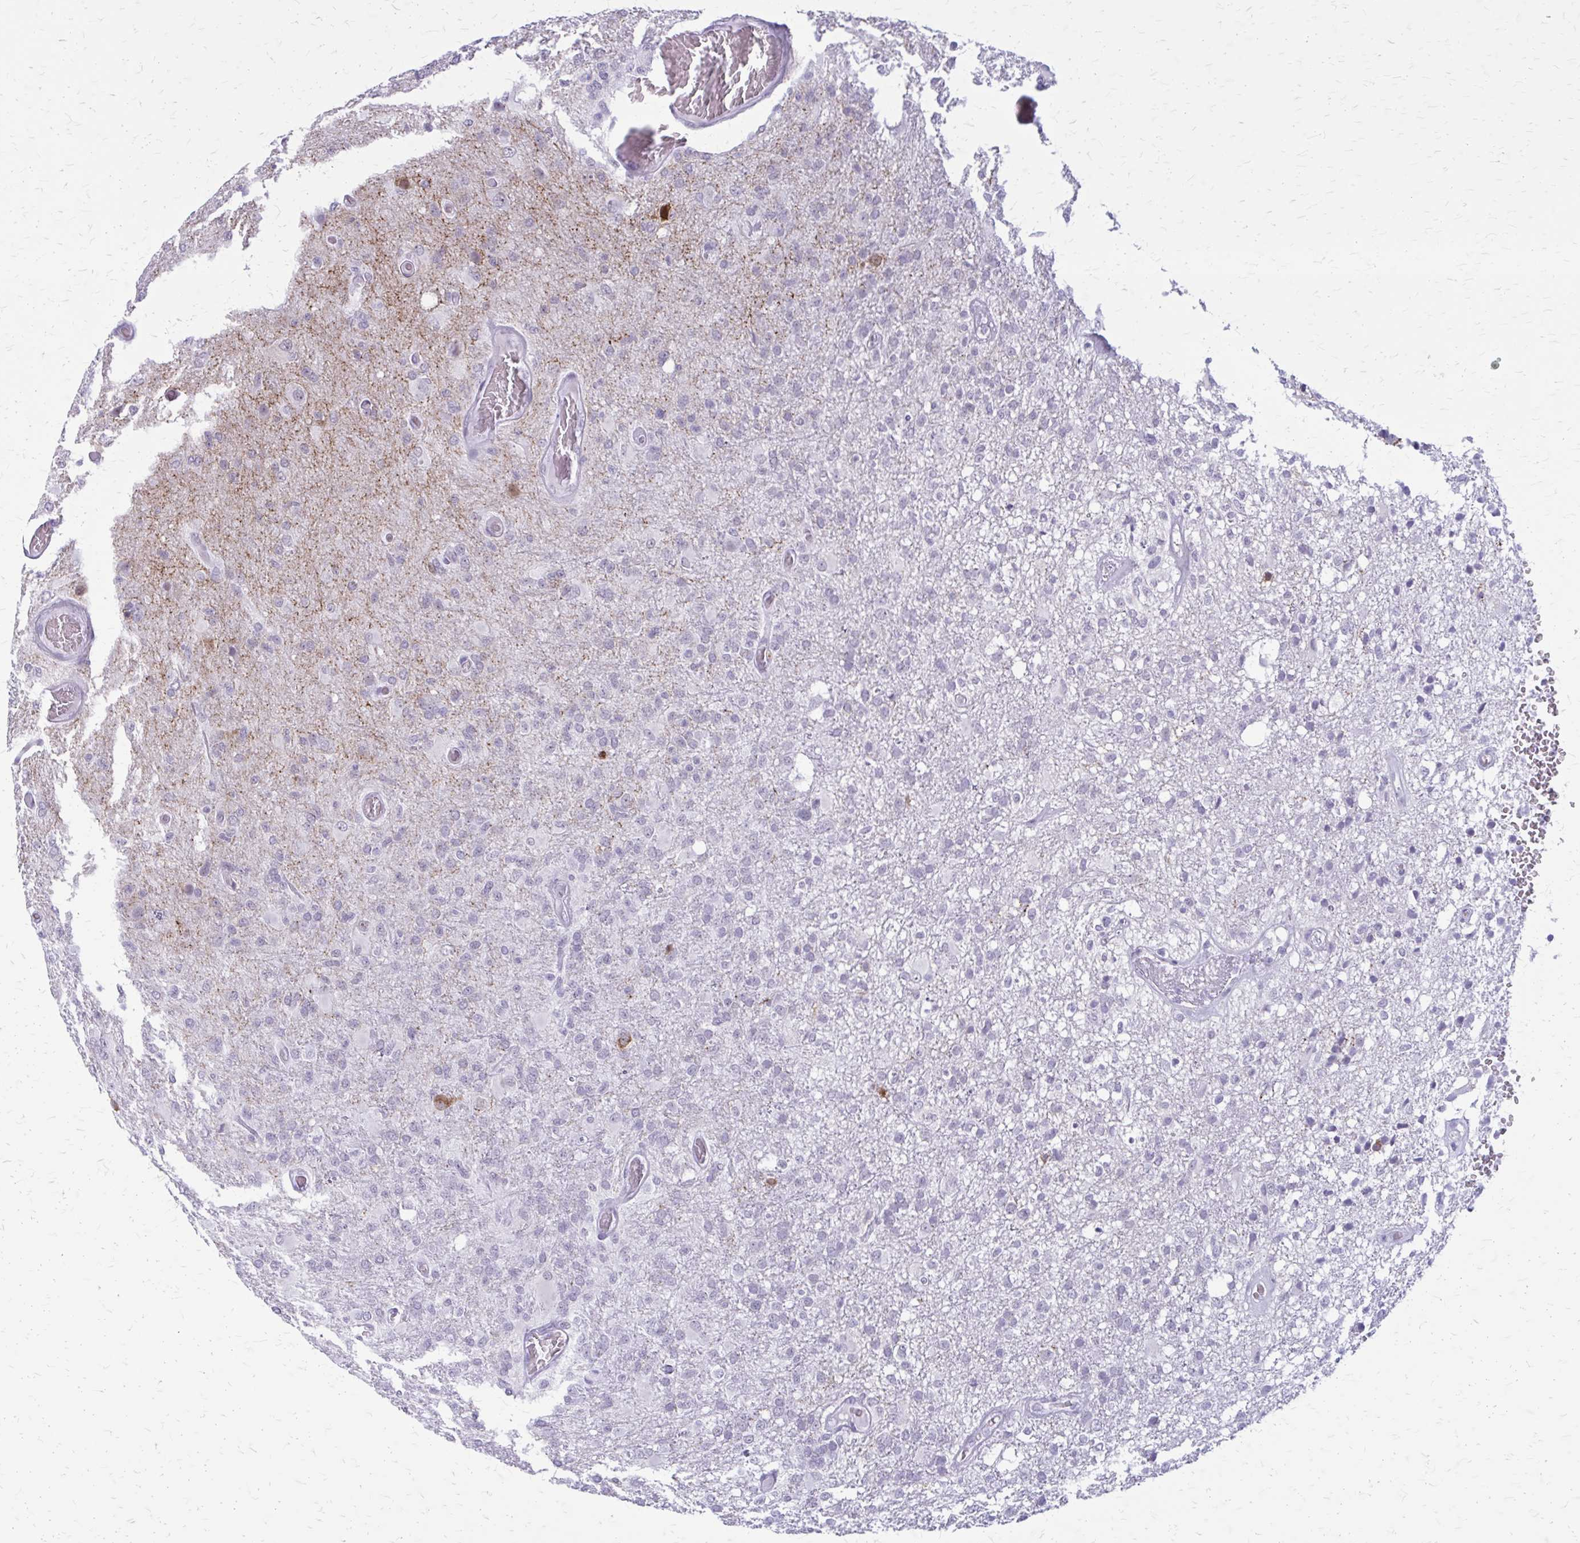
{"staining": {"intensity": "negative", "quantity": "none", "location": "none"}, "tissue": "glioma", "cell_type": "Tumor cells", "image_type": "cancer", "snomed": [{"axis": "morphology", "description": "Glioma, malignant, High grade"}, {"axis": "topography", "description": "Brain"}], "caption": "An image of human glioma is negative for staining in tumor cells.", "gene": "GAD1", "patient": {"sex": "female", "age": 74}}